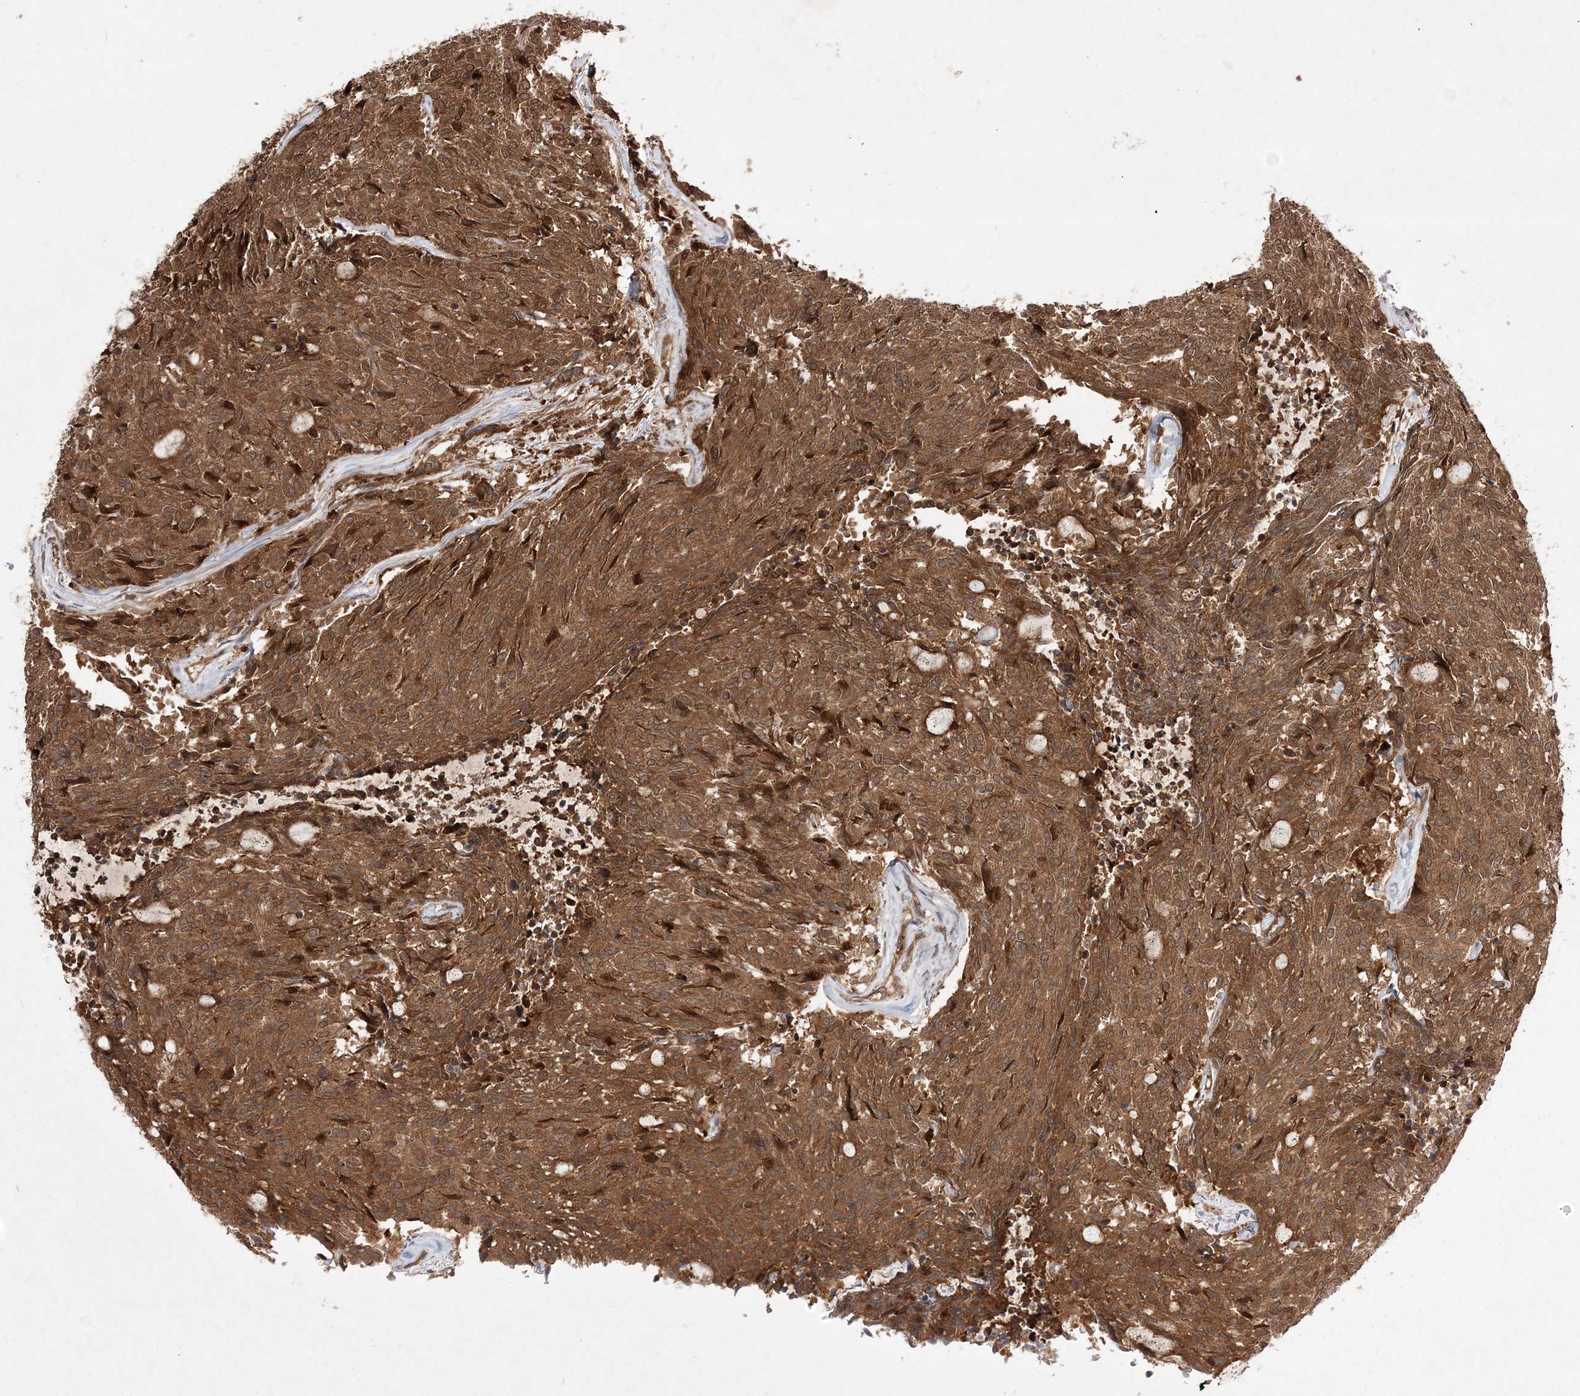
{"staining": {"intensity": "moderate", "quantity": ">75%", "location": "cytoplasmic/membranous,nuclear"}, "tissue": "carcinoid", "cell_type": "Tumor cells", "image_type": "cancer", "snomed": [{"axis": "morphology", "description": "Carcinoid, malignant, NOS"}, {"axis": "topography", "description": "Pancreas"}], "caption": "Immunohistochemical staining of carcinoid (malignant) shows medium levels of moderate cytoplasmic/membranous and nuclear protein staining in about >75% of tumor cells.", "gene": "TMEM9B", "patient": {"sex": "female", "age": 54}}